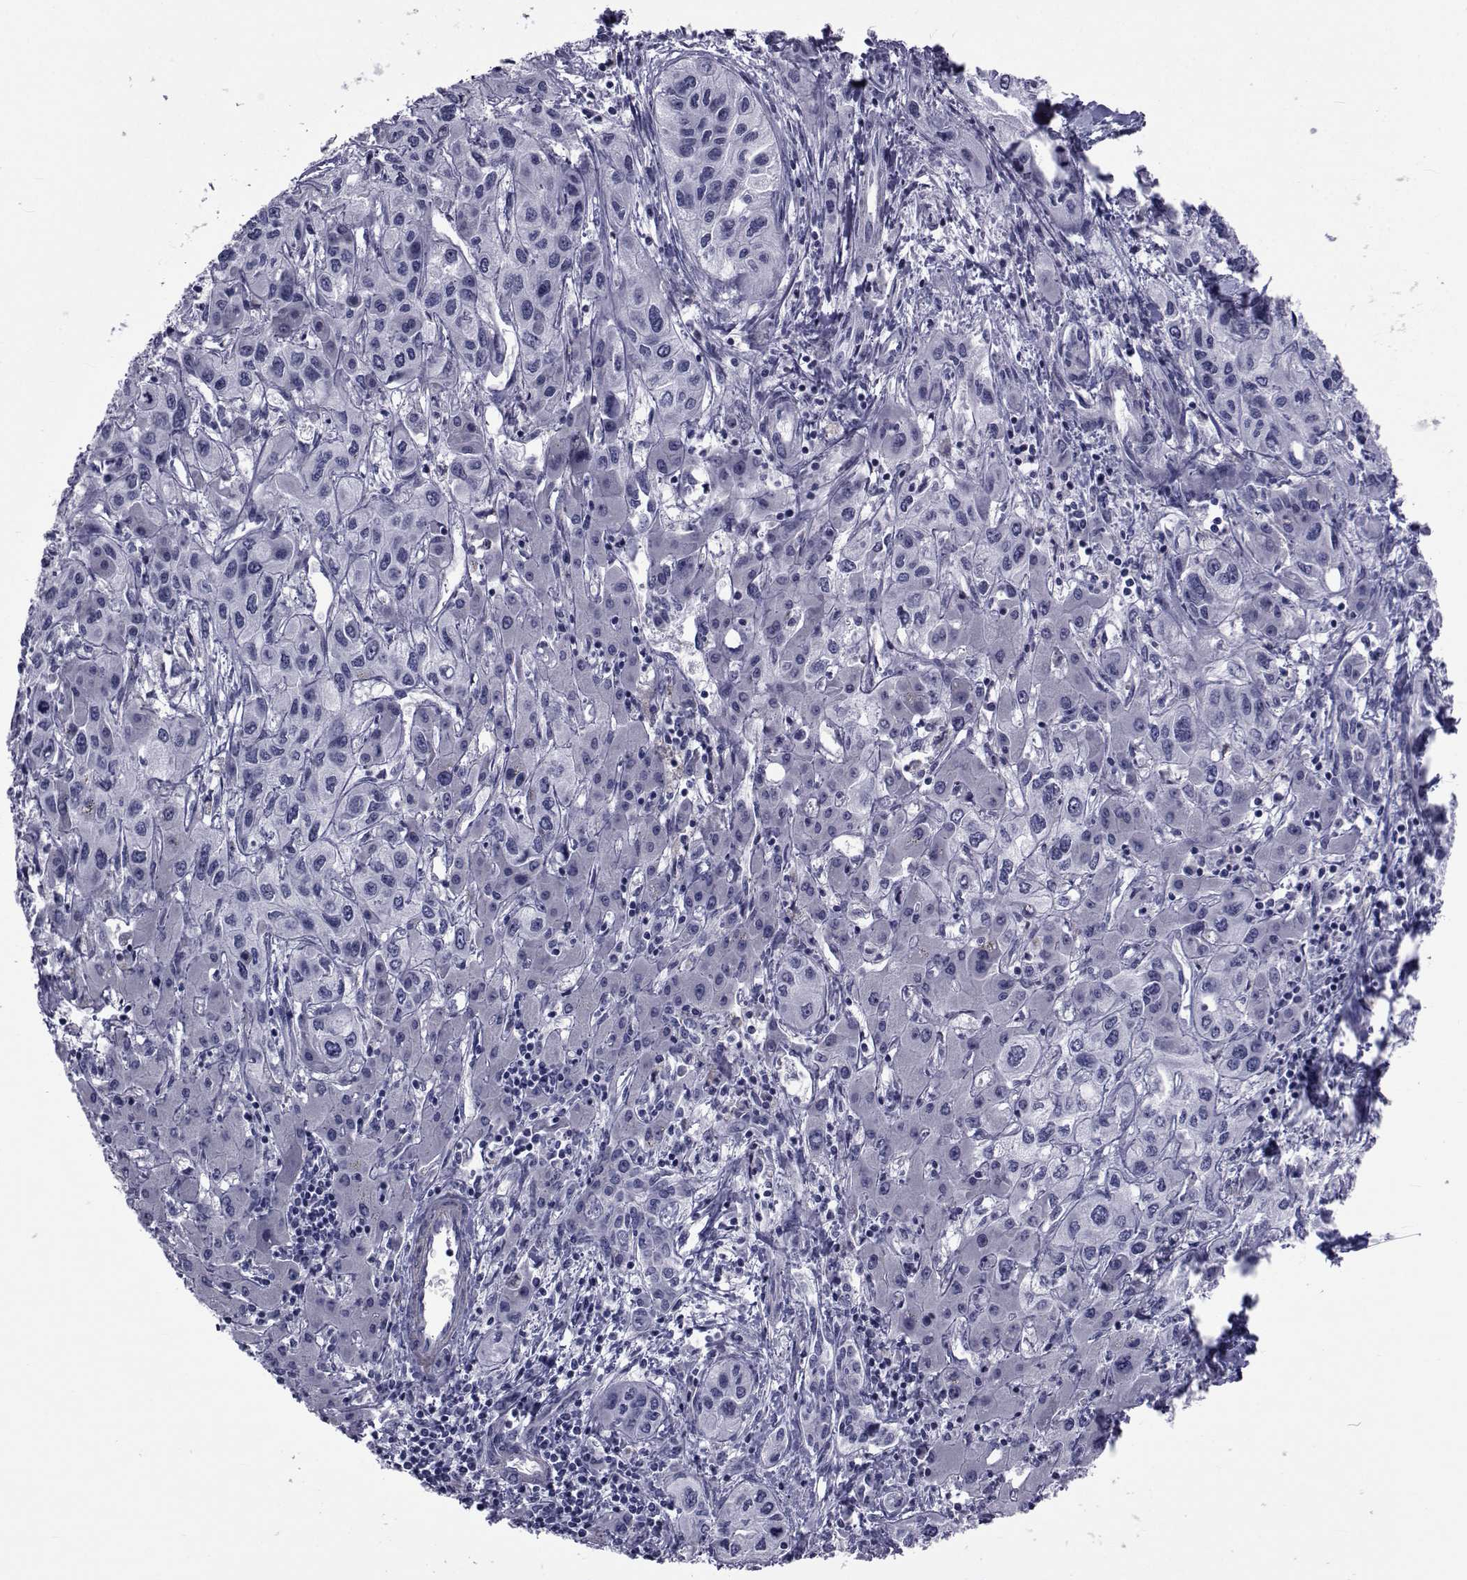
{"staining": {"intensity": "negative", "quantity": "none", "location": "none"}, "tissue": "liver cancer", "cell_type": "Tumor cells", "image_type": "cancer", "snomed": [{"axis": "morphology", "description": "Cholangiocarcinoma"}, {"axis": "topography", "description": "Liver"}], "caption": "IHC of liver cholangiocarcinoma shows no staining in tumor cells.", "gene": "GKAP1", "patient": {"sex": "female", "age": 66}}